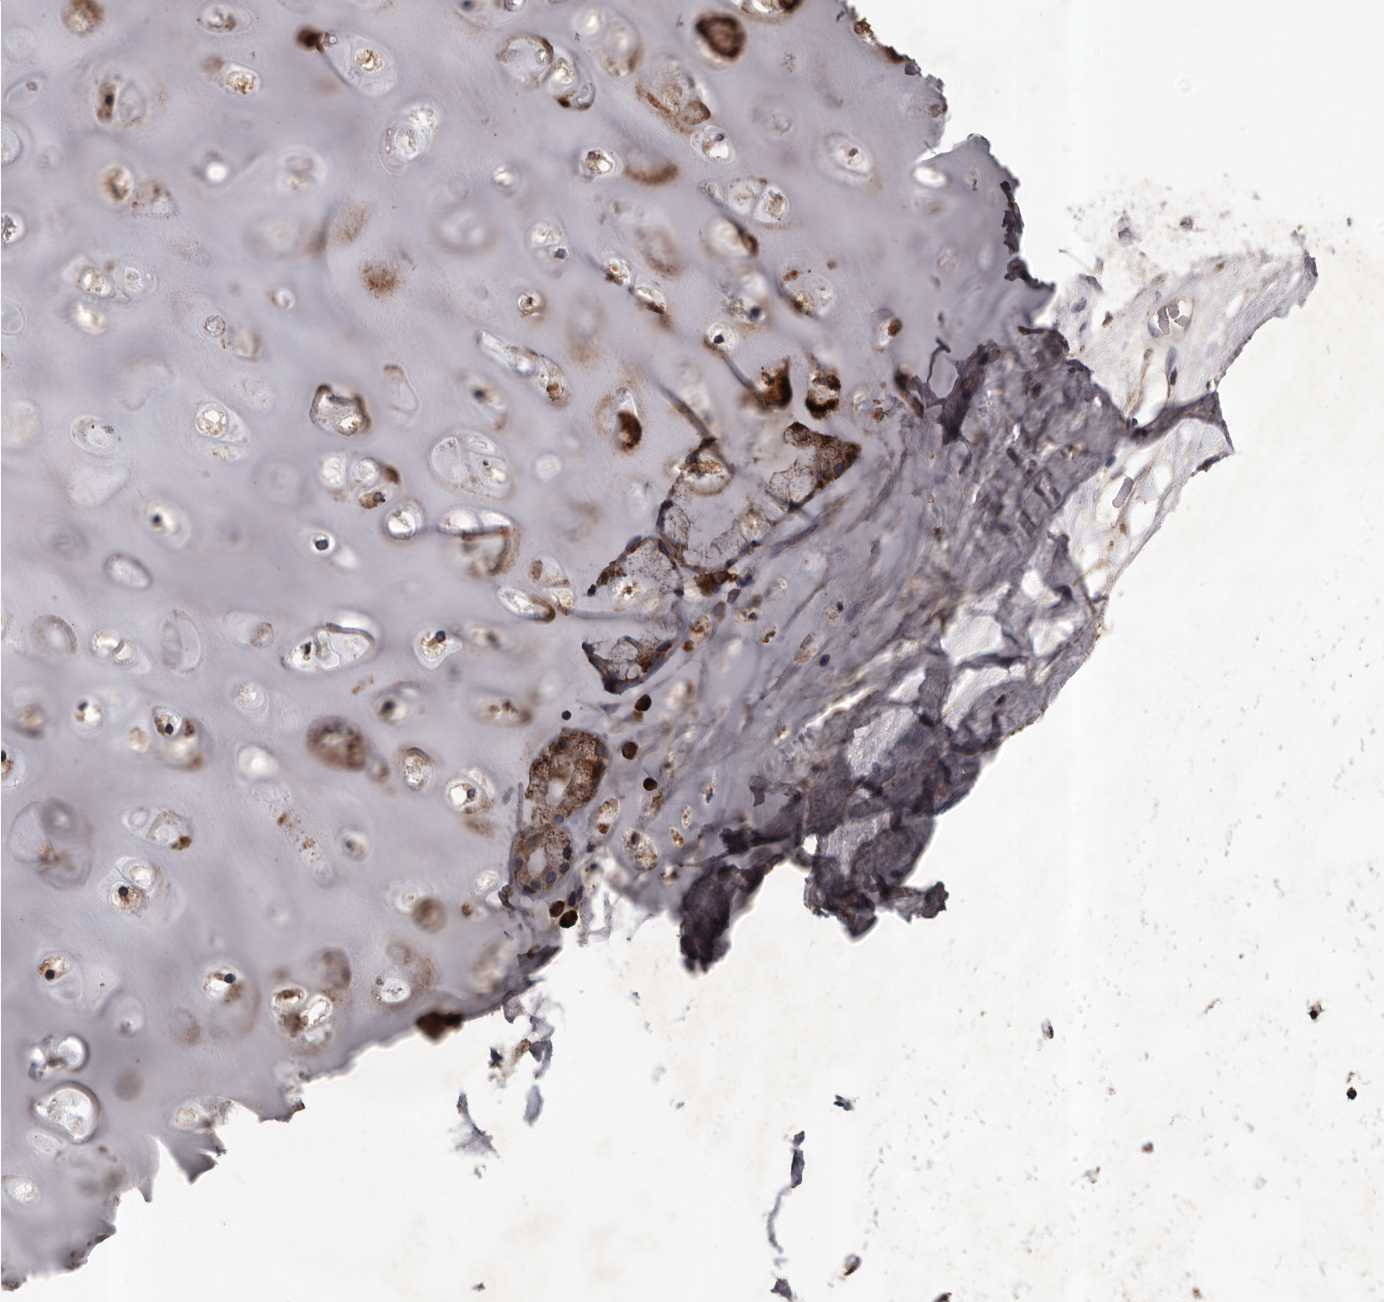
{"staining": {"intensity": "weak", "quantity": "25%-75%", "location": "cytoplasmic/membranous"}, "tissue": "adipose tissue", "cell_type": "Adipocytes", "image_type": "normal", "snomed": [{"axis": "morphology", "description": "Normal tissue, NOS"}, {"axis": "topography", "description": "Cartilage tissue"}], "caption": "High-magnification brightfield microscopy of normal adipose tissue stained with DAB (brown) and counterstained with hematoxylin (blue). adipocytes exhibit weak cytoplasmic/membranous staining is seen in approximately25%-75% of cells.", "gene": "STEAP2", "patient": {"sex": "female", "age": 63}}